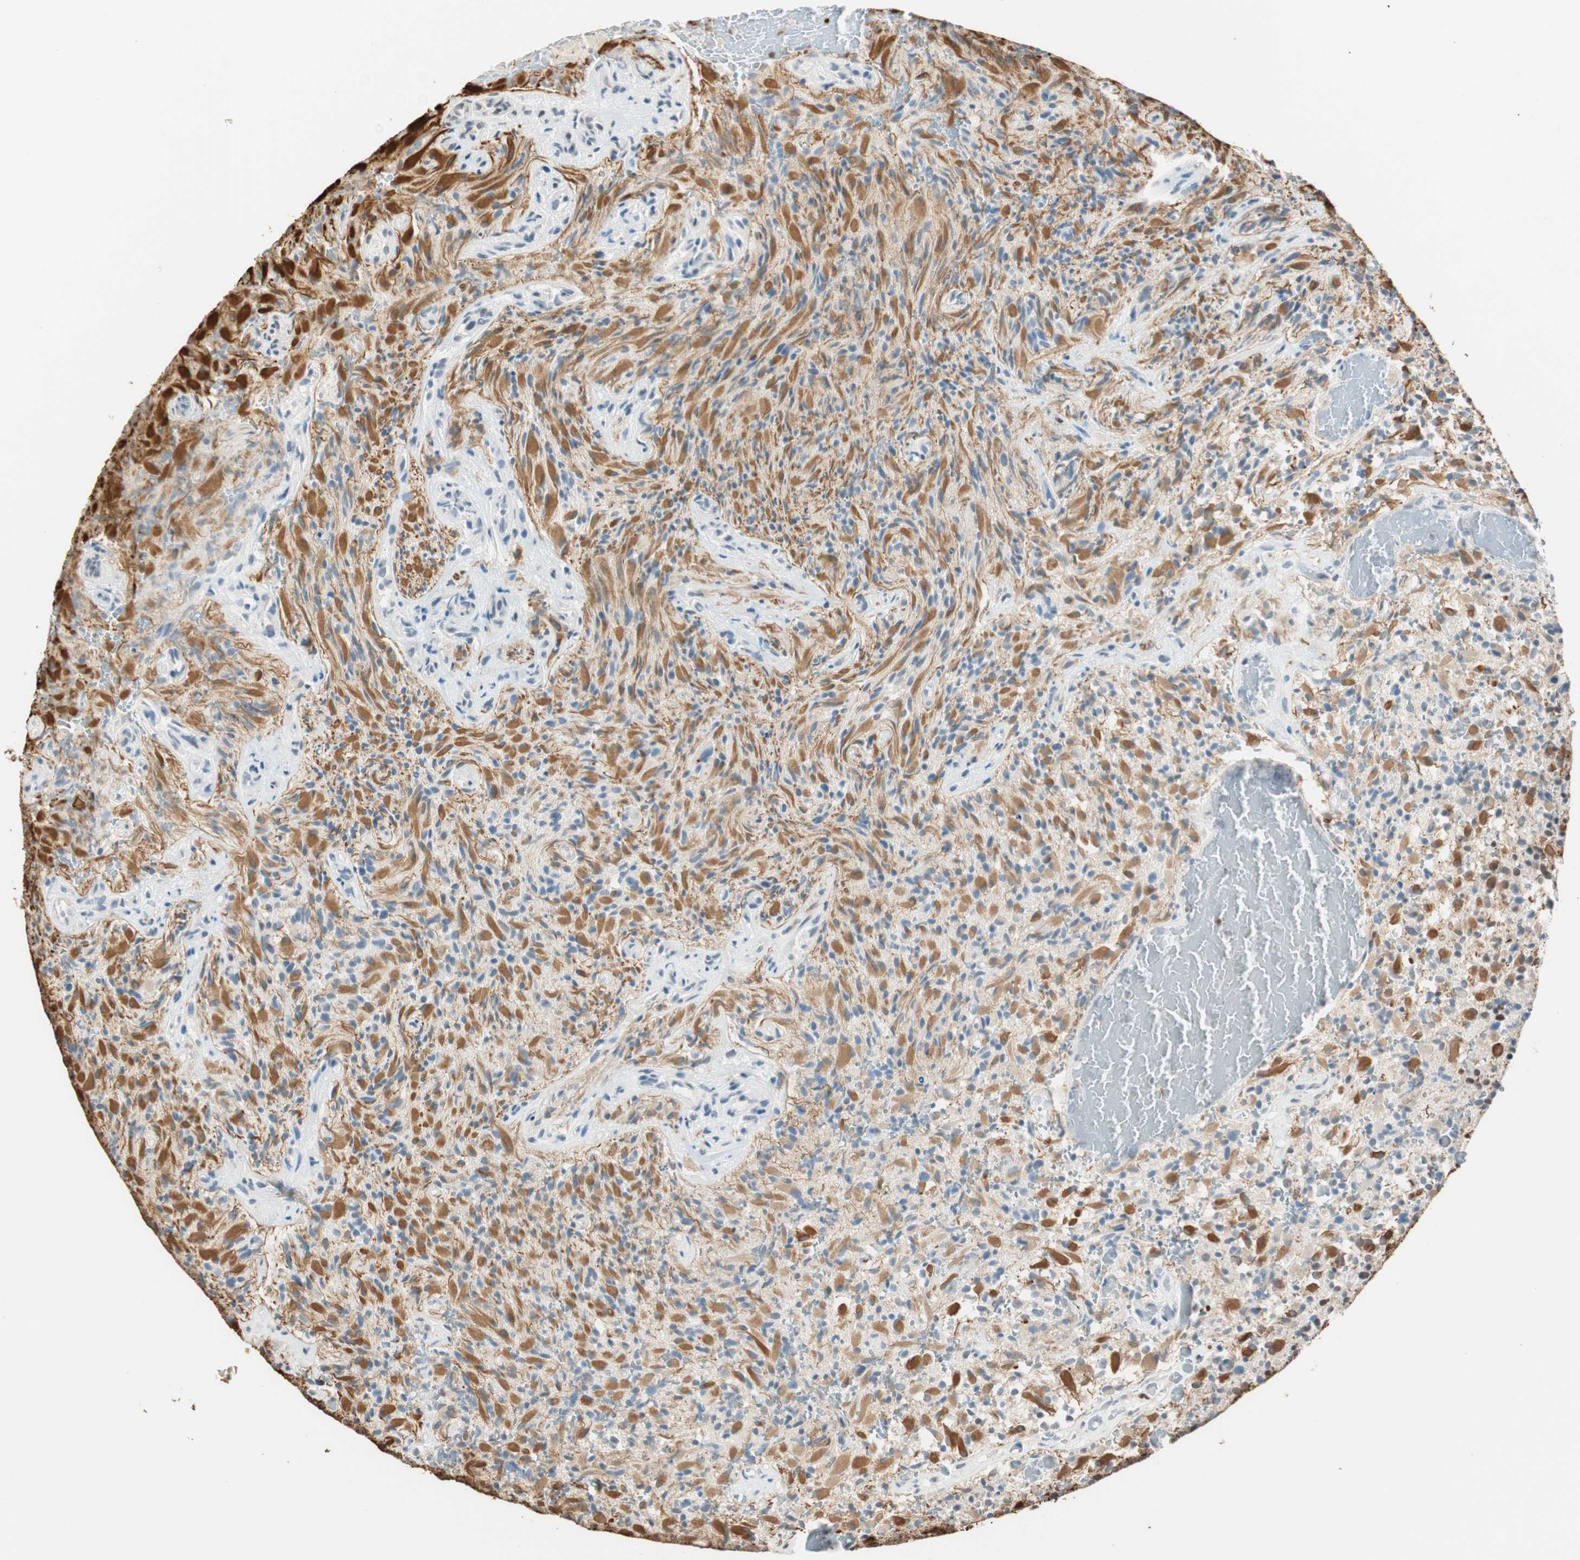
{"staining": {"intensity": "strong", "quantity": ">75%", "location": "cytoplasmic/membranous,nuclear"}, "tissue": "glioma", "cell_type": "Tumor cells", "image_type": "cancer", "snomed": [{"axis": "morphology", "description": "Glioma, malignant, High grade"}, {"axis": "topography", "description": "Brain"}], "caption": "DAB (3,3'-diaminobenzidine) immunohistochemical staining of glioma demonstrates strong cytoplasmic/membranous and nuclear protein staining in approximately >75% of tumor cells.", "gene": "FANCG", "patient": {"sex": "female", "age": 59}}